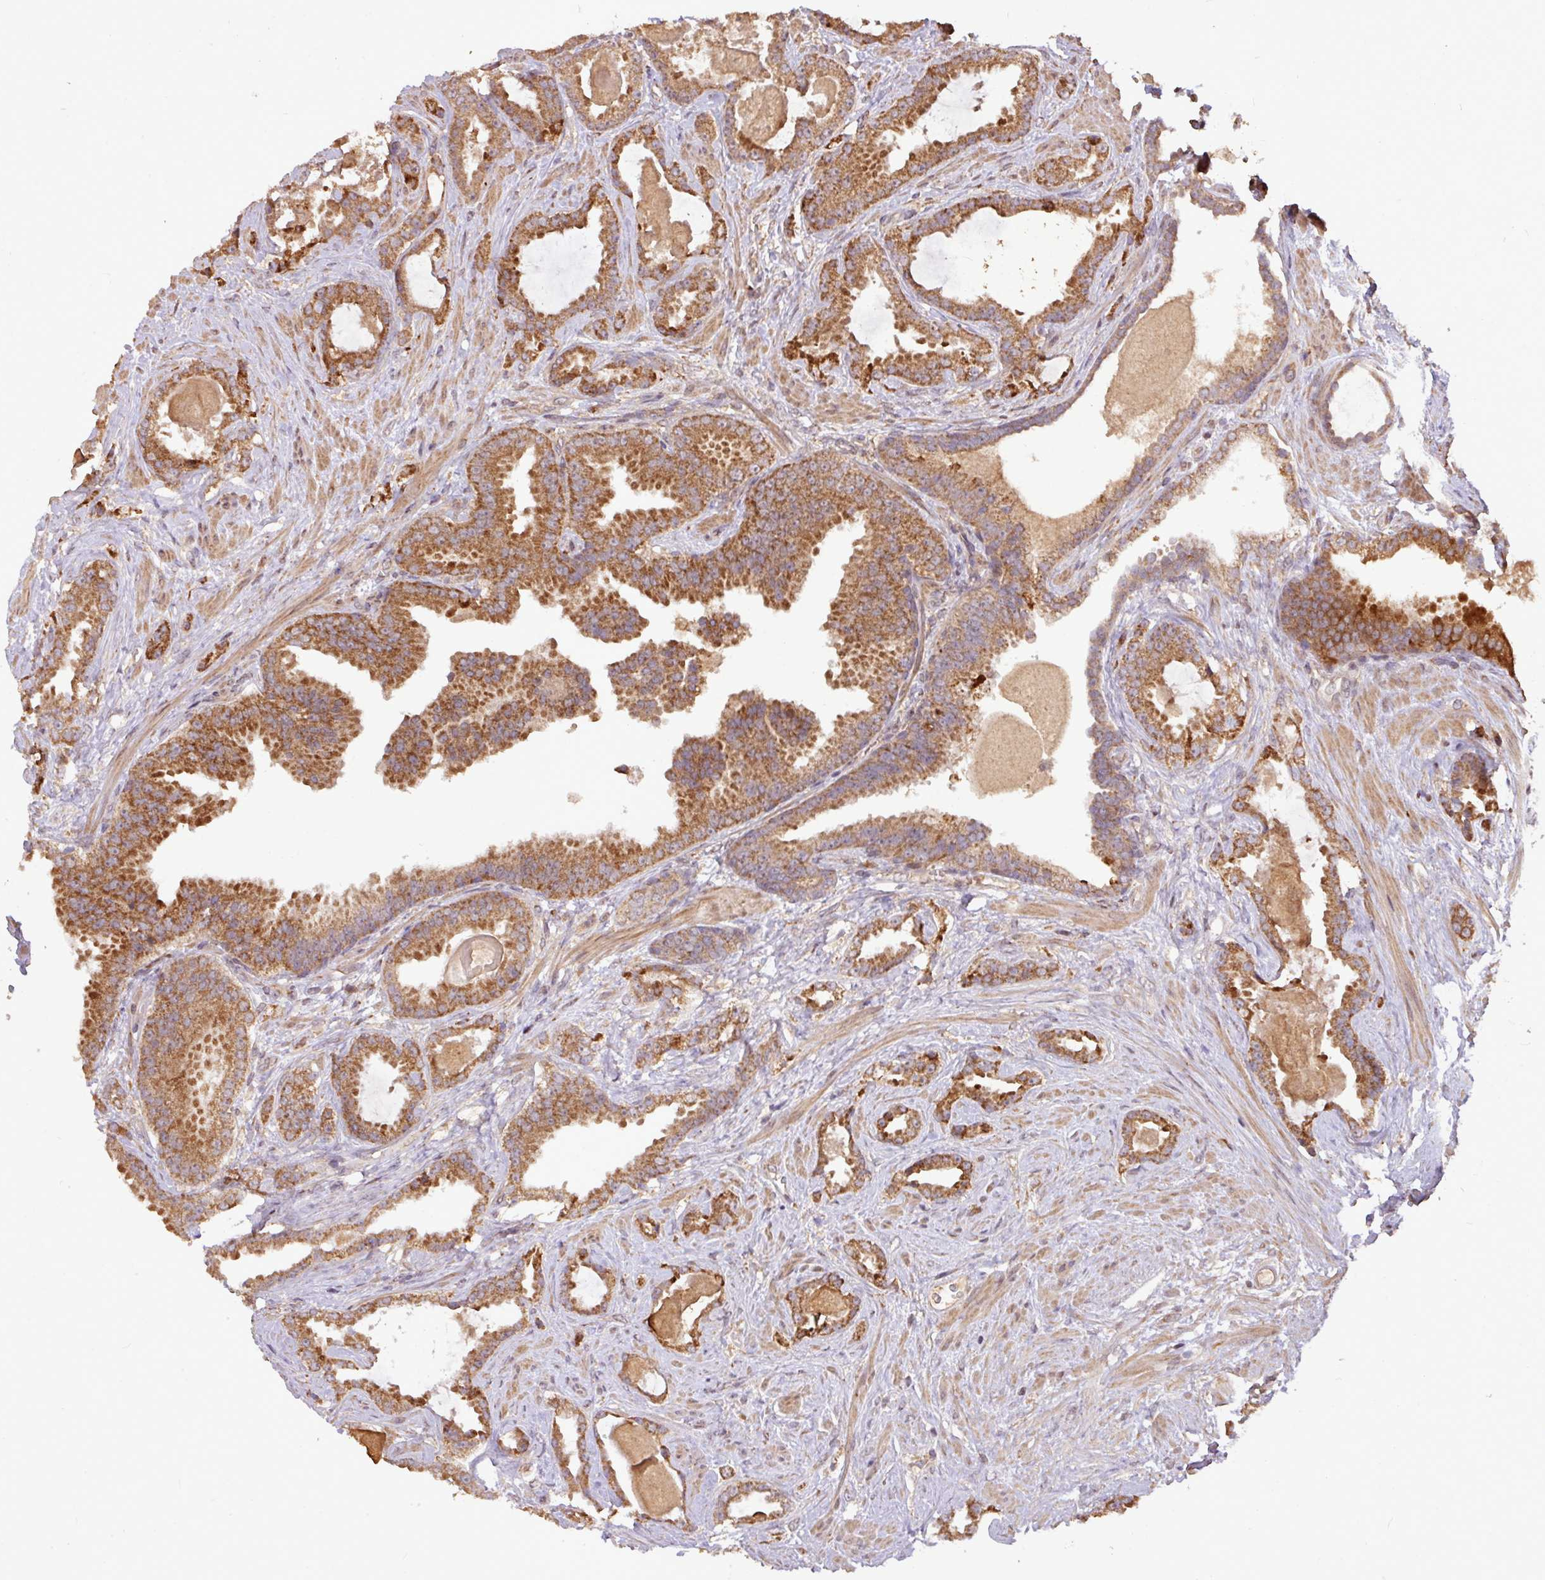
{"staining": {"intensity": "moderate", "quantity": ">75%", "location": "cytoplasmic/membranous"}, "tissue": "prostate cancer", "cell_type": "Tumor cells", "image_type": "cancer", "snomed": [{"axis": "morphology", "description": "Adenocarcinoma, Low grade"}, {"axis": "topography", "description": "Prostate"}], "caption": "Protein analysis of prostate cancer tissue shows moderate cytoplasmic/membranous positivity in approximately >75% of tumor cells.", "gene": "YPEL3", "patient": {"sex": "male", "age": 62}}